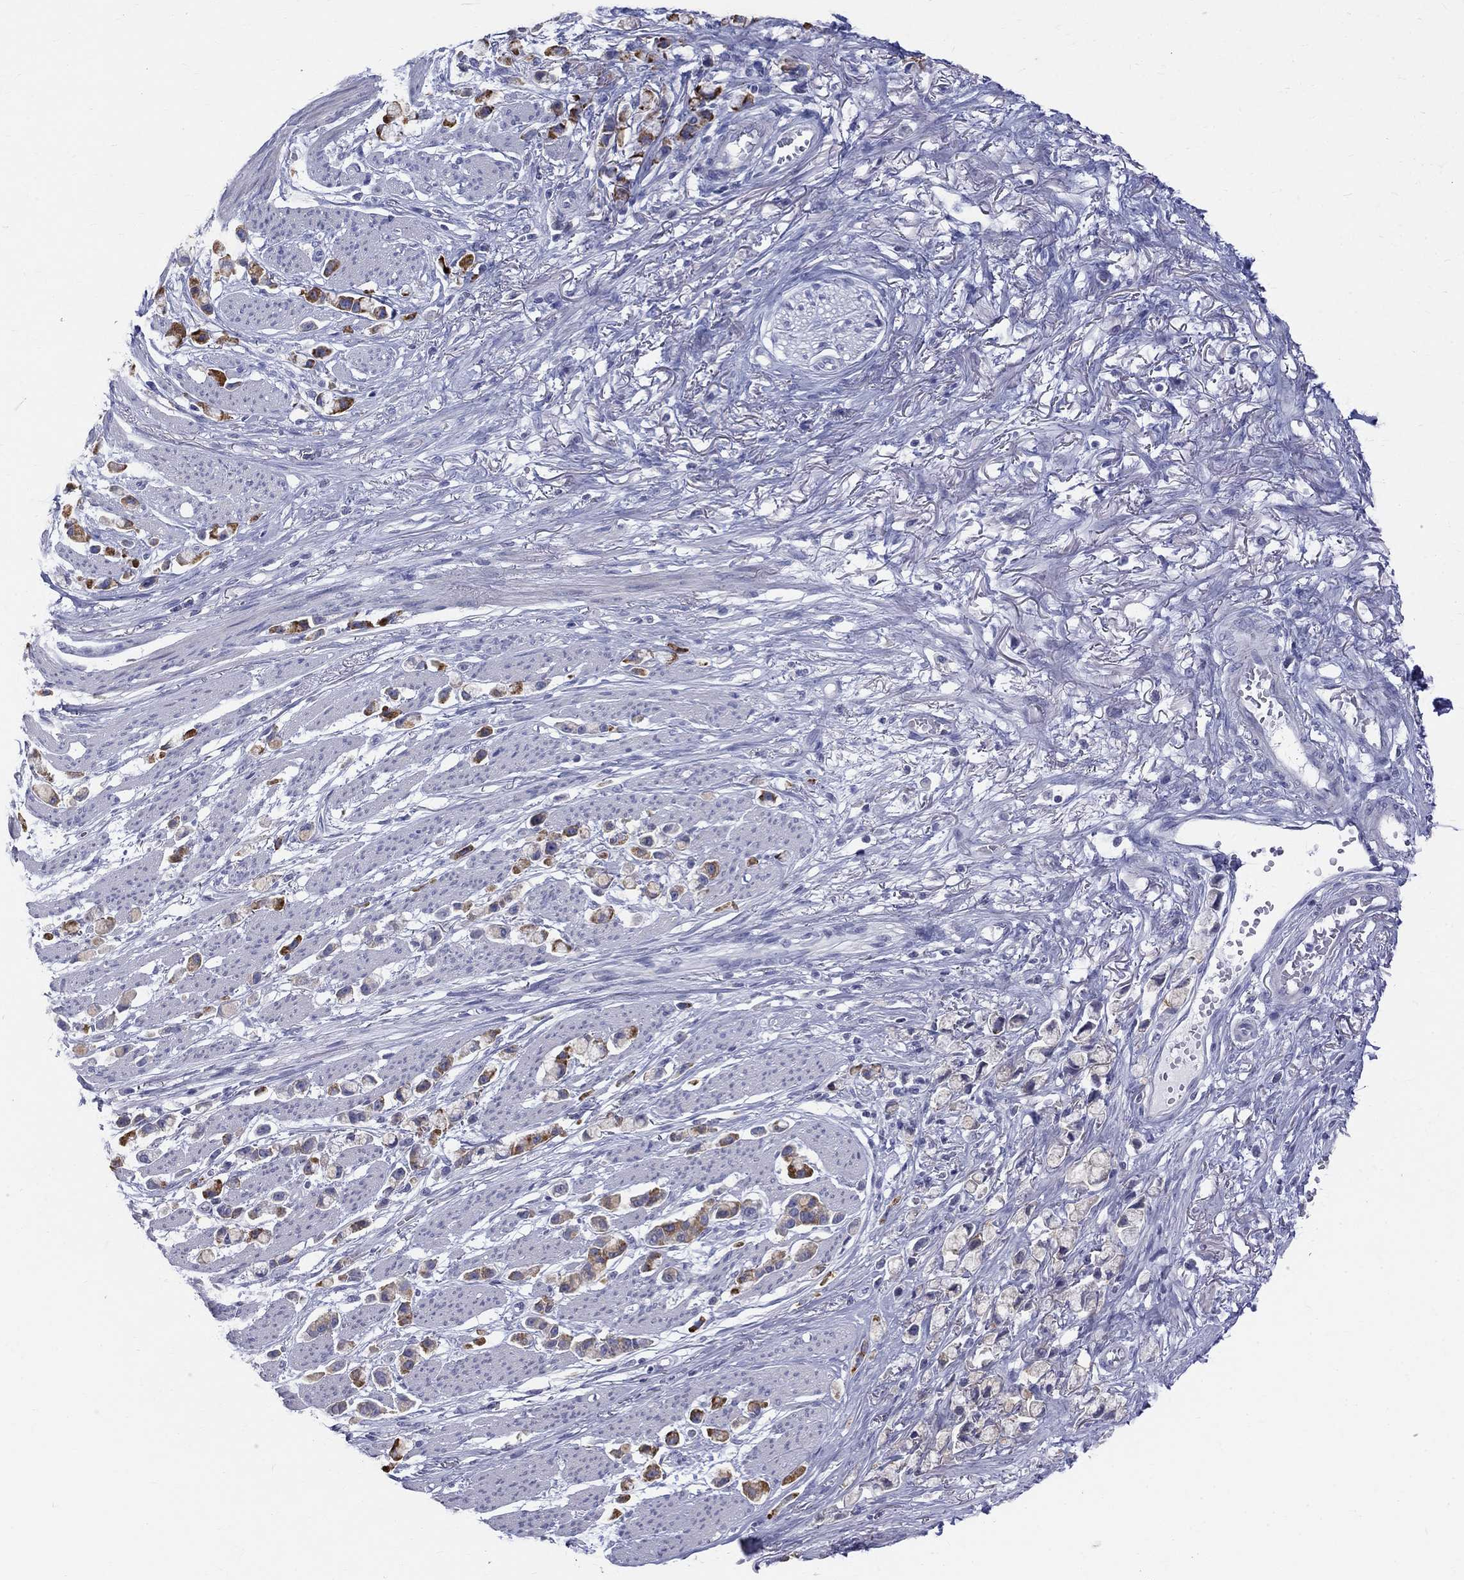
{"staining": {"intensity": "strong", "quantity": "<25%", "location": "cytoplasmic/membranous"}, "tissue": "stomach cancer", "cell_type": "Tumor cells", "image_type": "cancer", "snomed": [{"axis": "morphology", "description": "Adenocarcinoma, NOS"}, {"axis": "topography", "description": "Stomach"}], "caption": "Immunohistochemistry (IHC) of human stomach adenocarcinoma displays medium levels of strong cytoplasmic/membranous expression in about <25% of tumor cells.", "gene": "MAGEB6", "patient": {"sex": "female", "age": 81}}